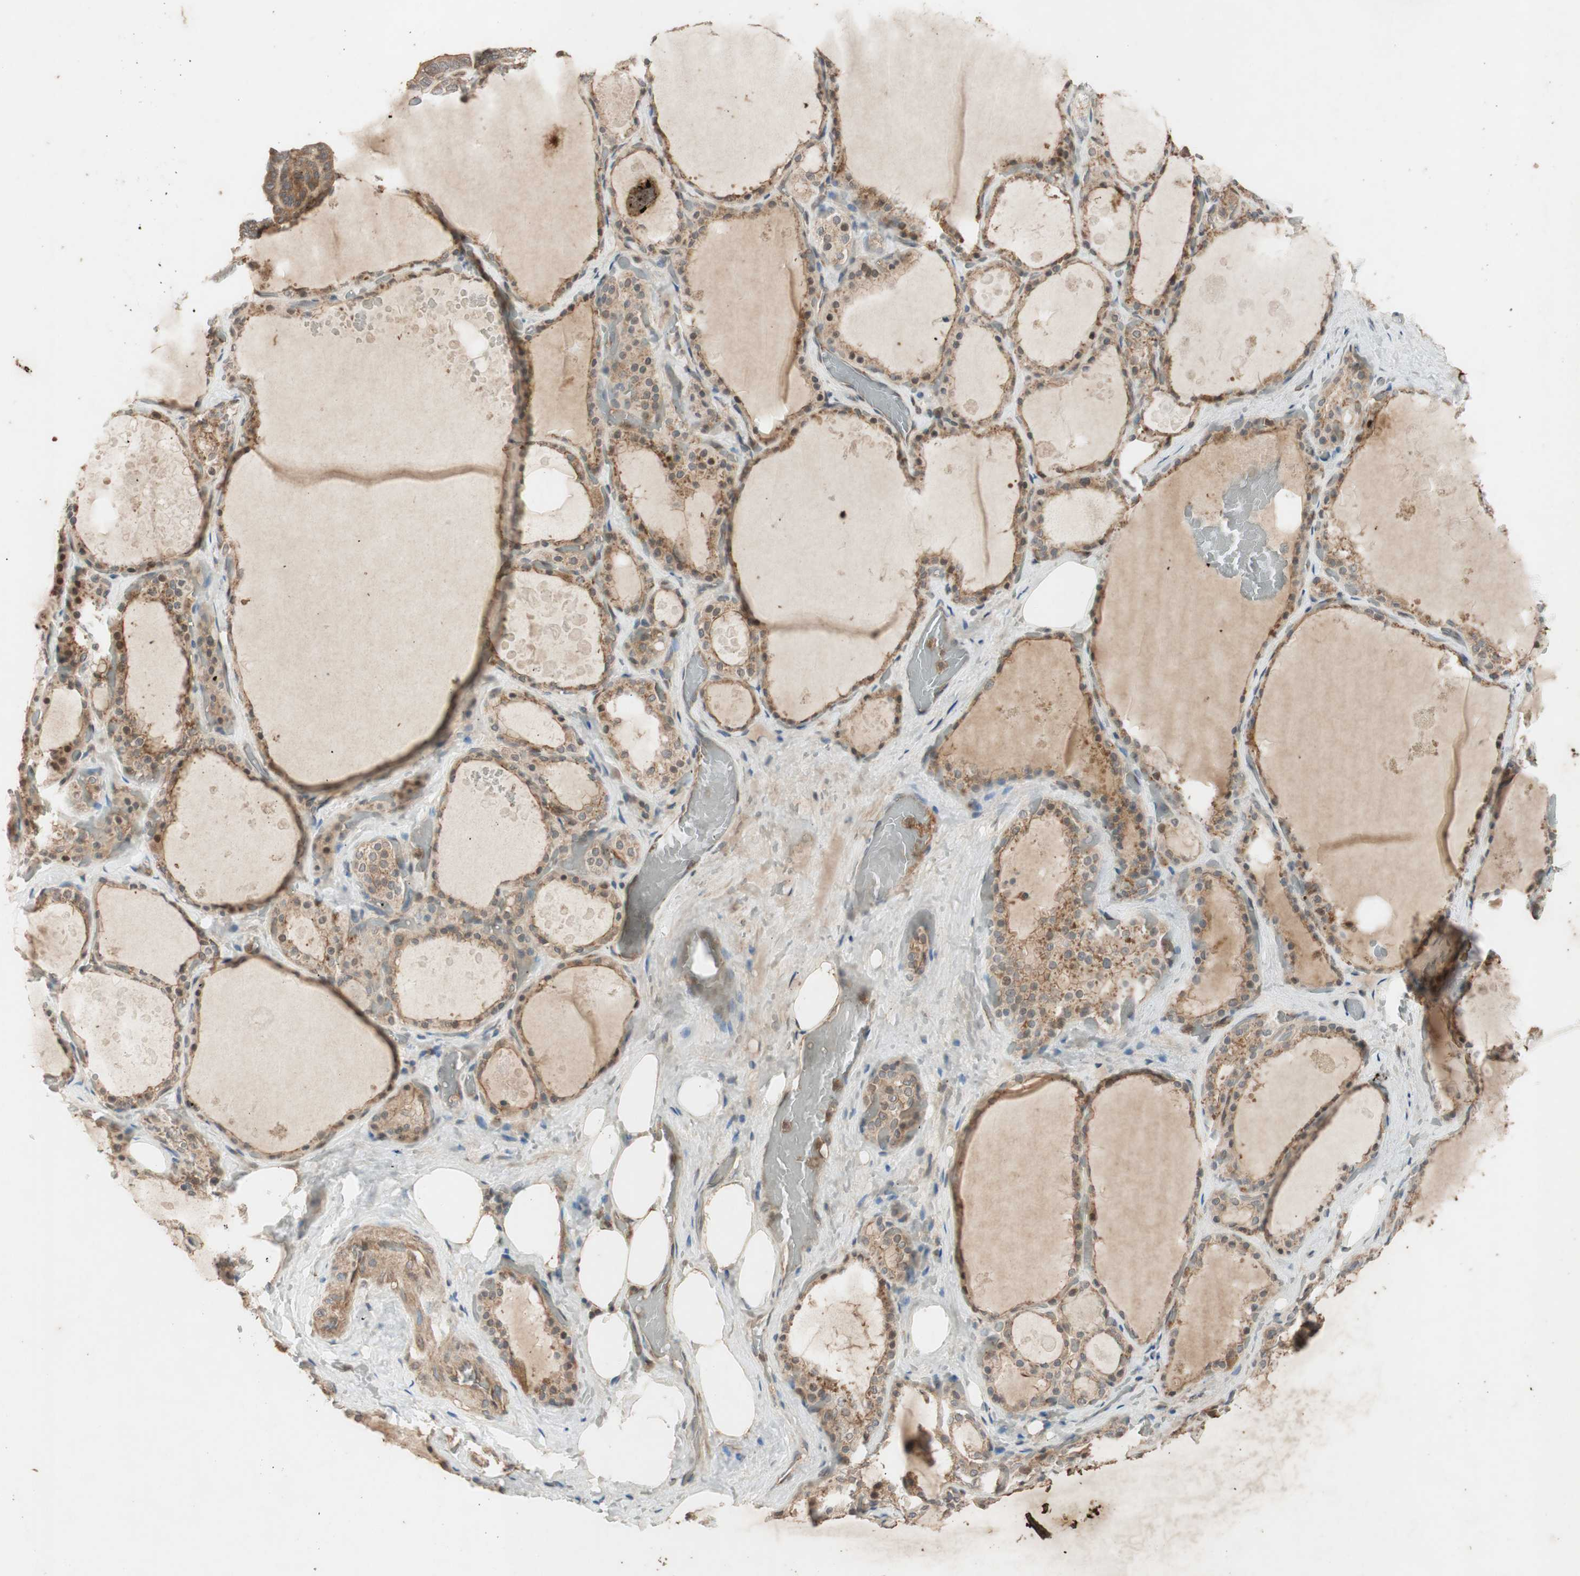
{"staining": {"intensity": "moderate", "quantity": ">75%", "location": "cytoplasmic/membranous"}, "tissue": "thyroid gland", "cell_type": "Glandular cells", "image_type": "normal", "snomed": [{"axis": "morphology", "description": "Normal tissue, NOS"}, {"axis": "topography", "description": "Thyroid gland"}], "caption": "Glandular cells display medium levels of moderate cytoplasmic/membranous positivity in approximately >75% of cells in normal thyroid gland. (DAB IHC, brown staining for protein, blue staining for nuclei).", "gene": "EPHA8", "patient": {"sex": "male", "age": 61}}